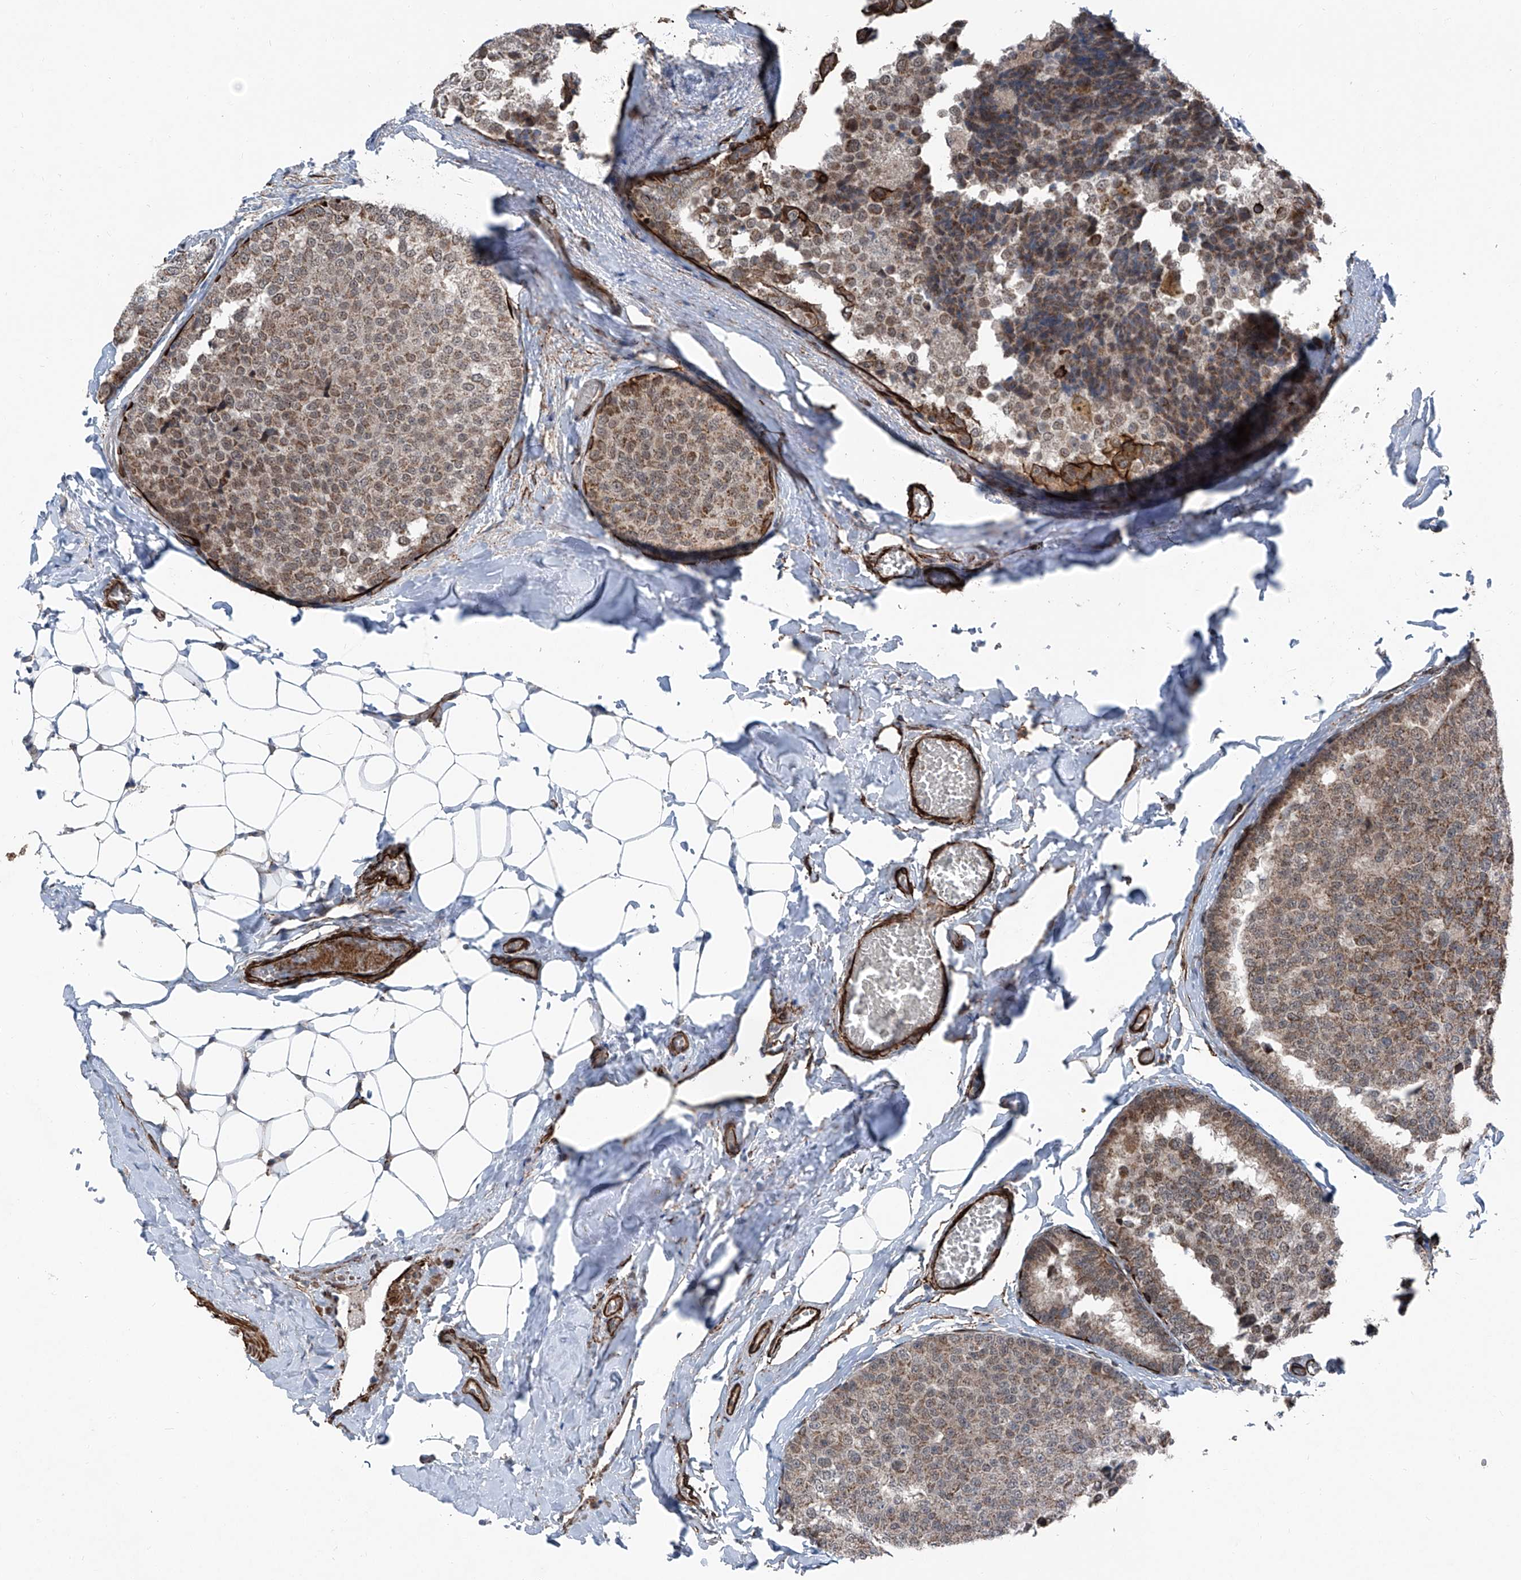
{"staining": {"intensity": "moderate", "quantity": ">75%", "location": "cytoplasmic/membranous"}, "tissue": "breast cancer", "cell_type": "Tumor cells", "image_type": "cancer", "snomed": [{"axis": "morphology", "description": "Normal tissue, NOS"}, {"axis": "morphology", "description": "Duct carcinoma"}, {"axis": "topography", "description": "Breast"}], "caption": "Brown immunohistochemical staining in human breast invasive ductal carcinoma exhibits moderate cytoplasmic/membranous staining in approximately >75% of tumor cells.", "gene": "COA7", "patient": {"sex": "female", "age": 43}}